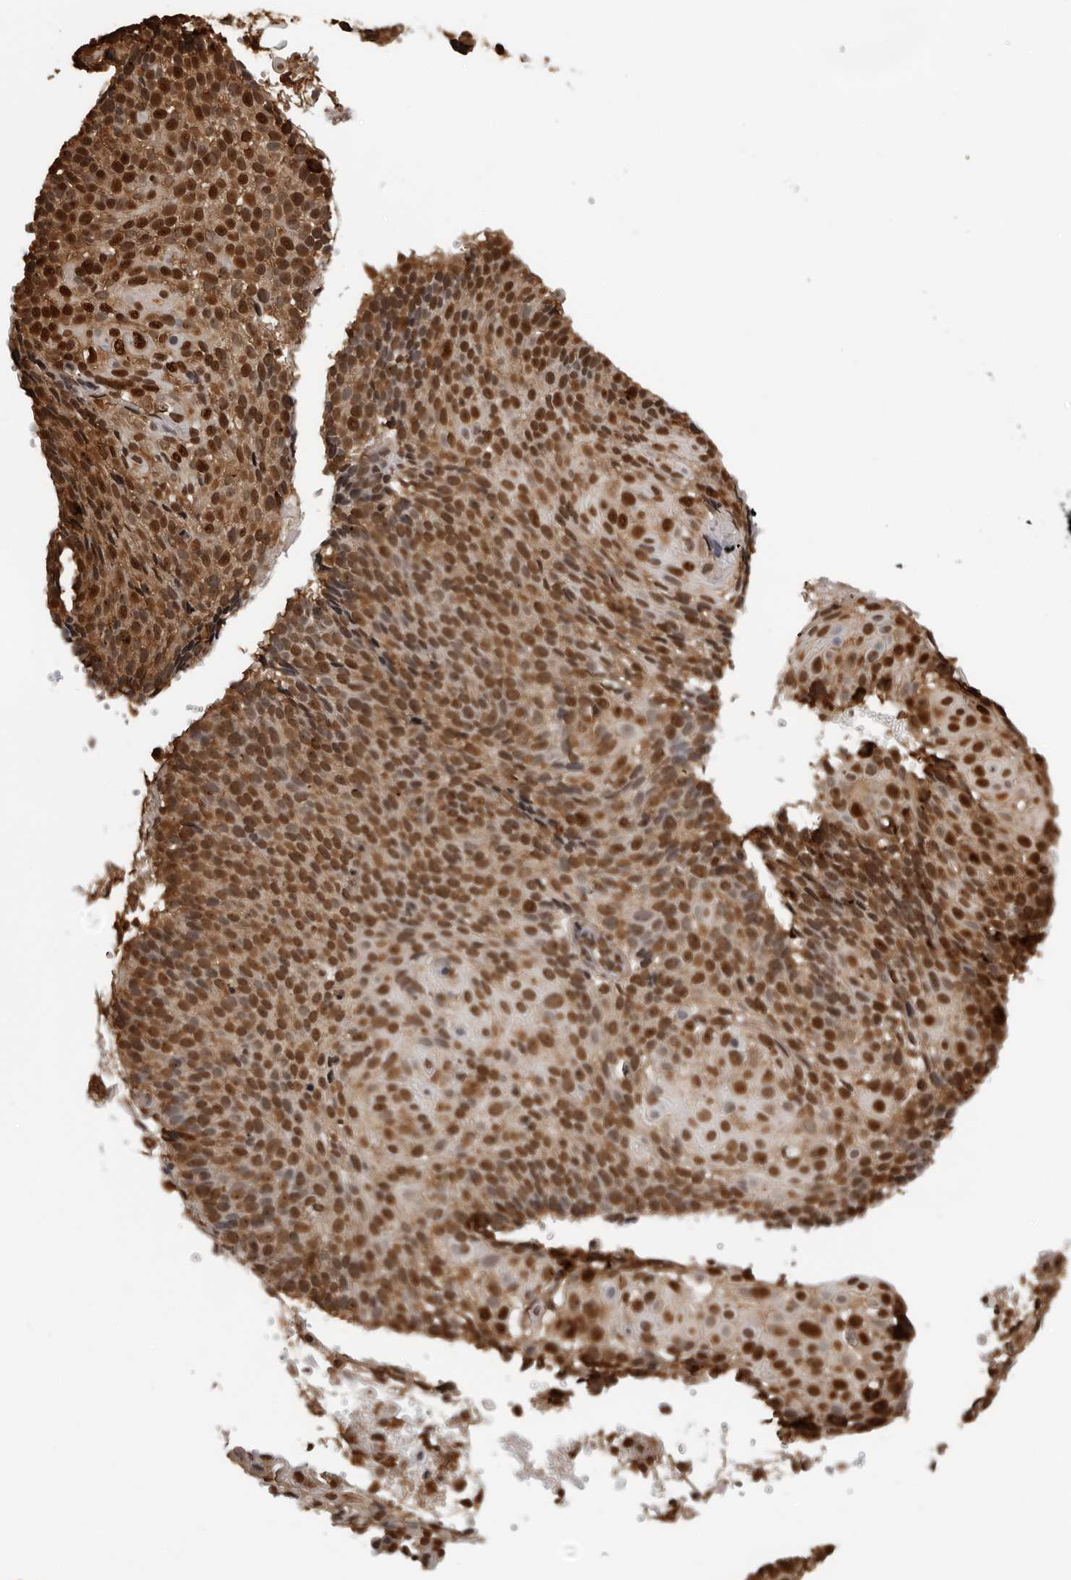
{"staining": {"intensity": "strong", "quantity": ">75%", "location": "nuclear"}, "tissue": "cervical cancer", "cell_type": "Tumor cells", "image_type": "cancer", "snomed": [{"axis": "morphology", "description": "Squamous cell carcinoma, NOS"}, {"axis": "topography", "description": "Cervix"}], "caption": "This is an image of IHC staining of cervical cancer (squamous cell carcinoma), which shows strong staining in the nuclear of tumor cells.", "gene": "ZFP91", "patient": {"sex": "female", "age": 74}}